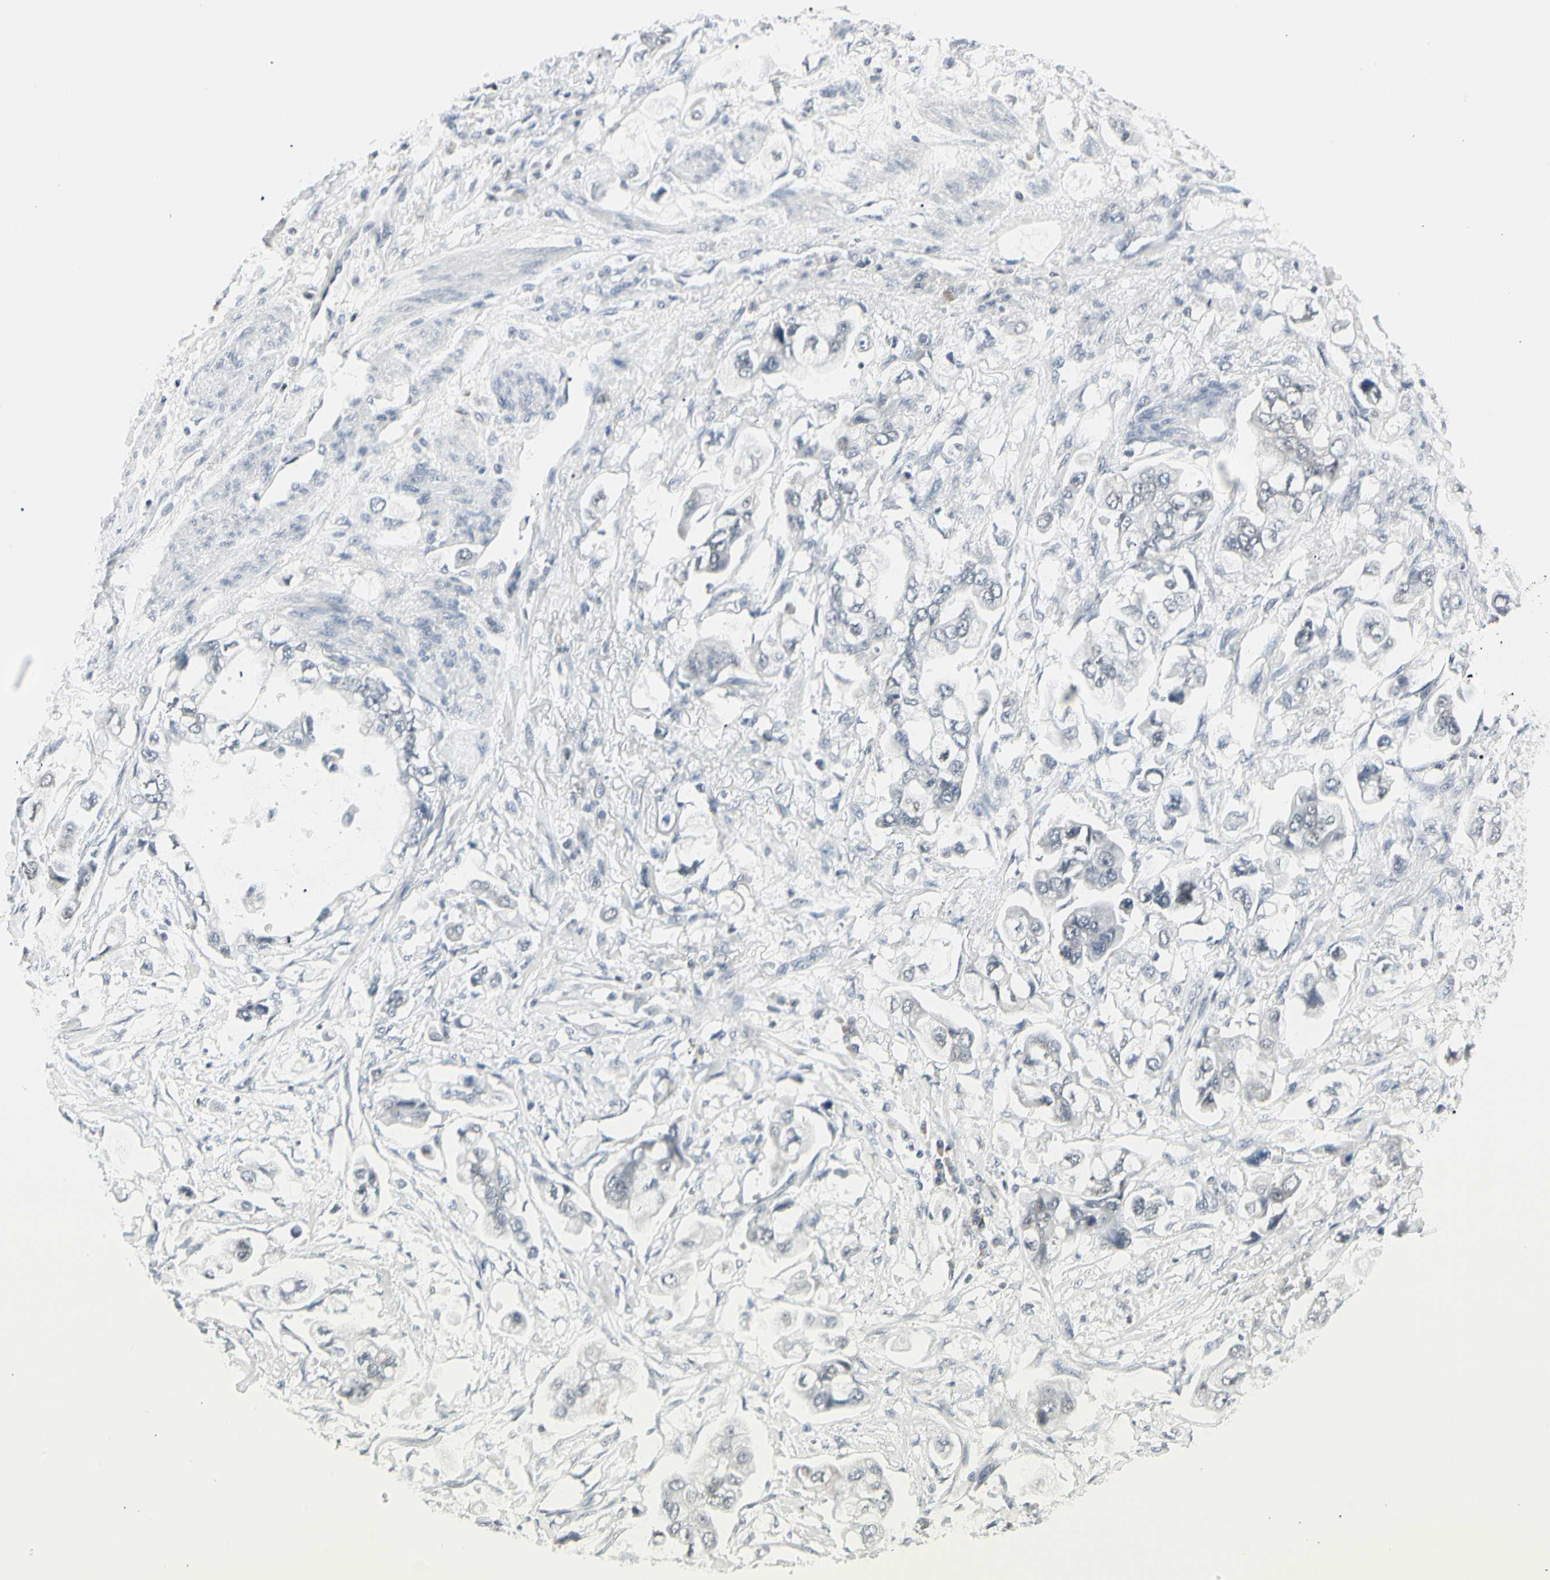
{"staining": {"intensity": "weak", "quantity": "25%-75%", "location": "nuclear"}, "tissue": "stomach cancer", "cell_type": "Tumor cells", "image_type": "cancer", "snomed": [{"axis": "morphology", "description": "Adenocarcinoma, NOS"}, {"axis": "topography", "description": "Stomach"}], "caption": "Stomach cancer tissue exhibits weak nuclear staining in about 25%-75% of tumor cells", "gene": "ZBTB7B", "patient": {"sex": "male", "age": 62}}